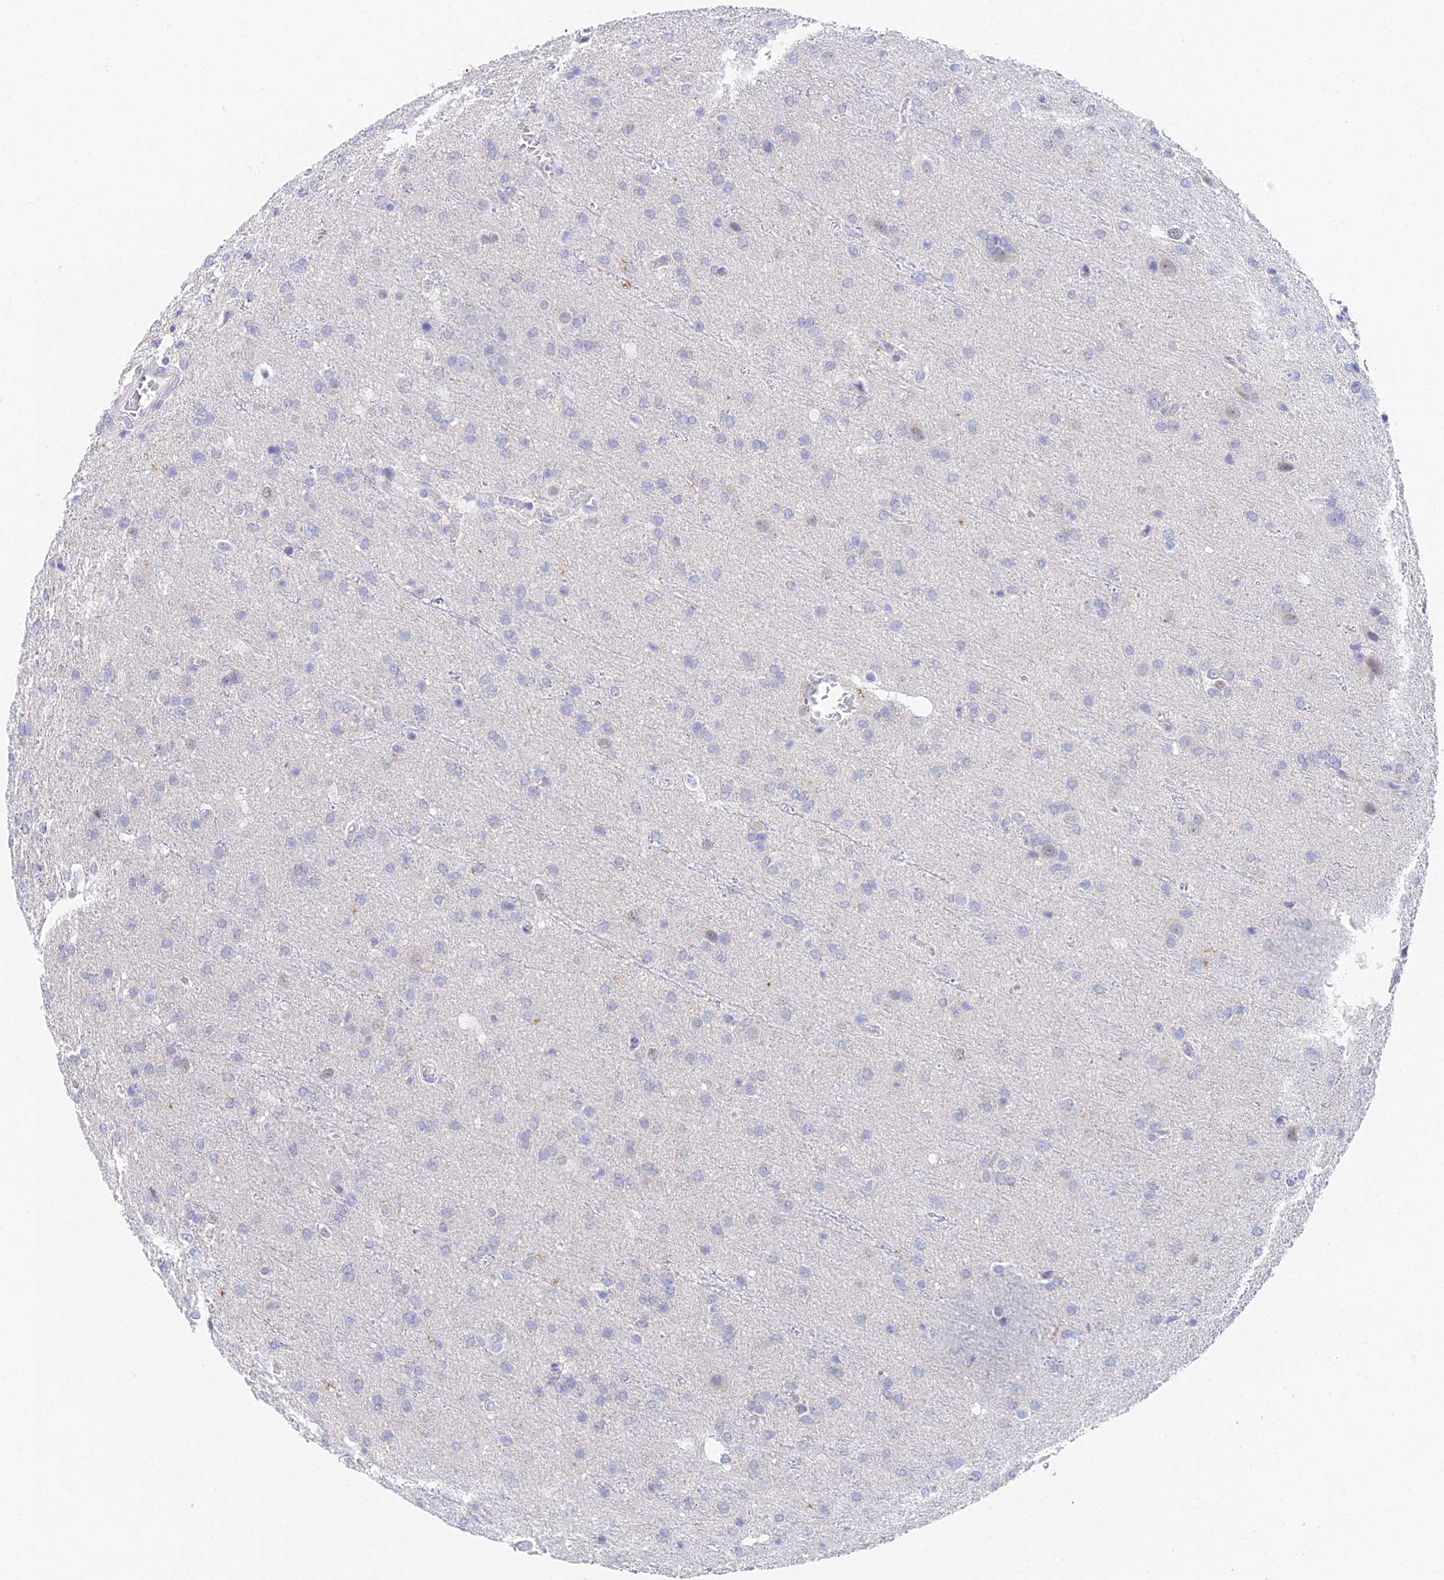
{"staining": {"intensity": "negative", "quantity": "none", "location": "none"}, "tissue": "glioma", "cell_type": "Tumor cells", "image_type": "cancer", "snomed": [{"axis": "morphology", "description": "Glioma, malignant, High grade"}, {"axis": "topography", "description": "Brain"}], "caption": "Tumor cells show no significant protein positivity in malignant glioma (high-grade).", "gene": "MCM2", "patient": {"sex": "female", "age": 74}}